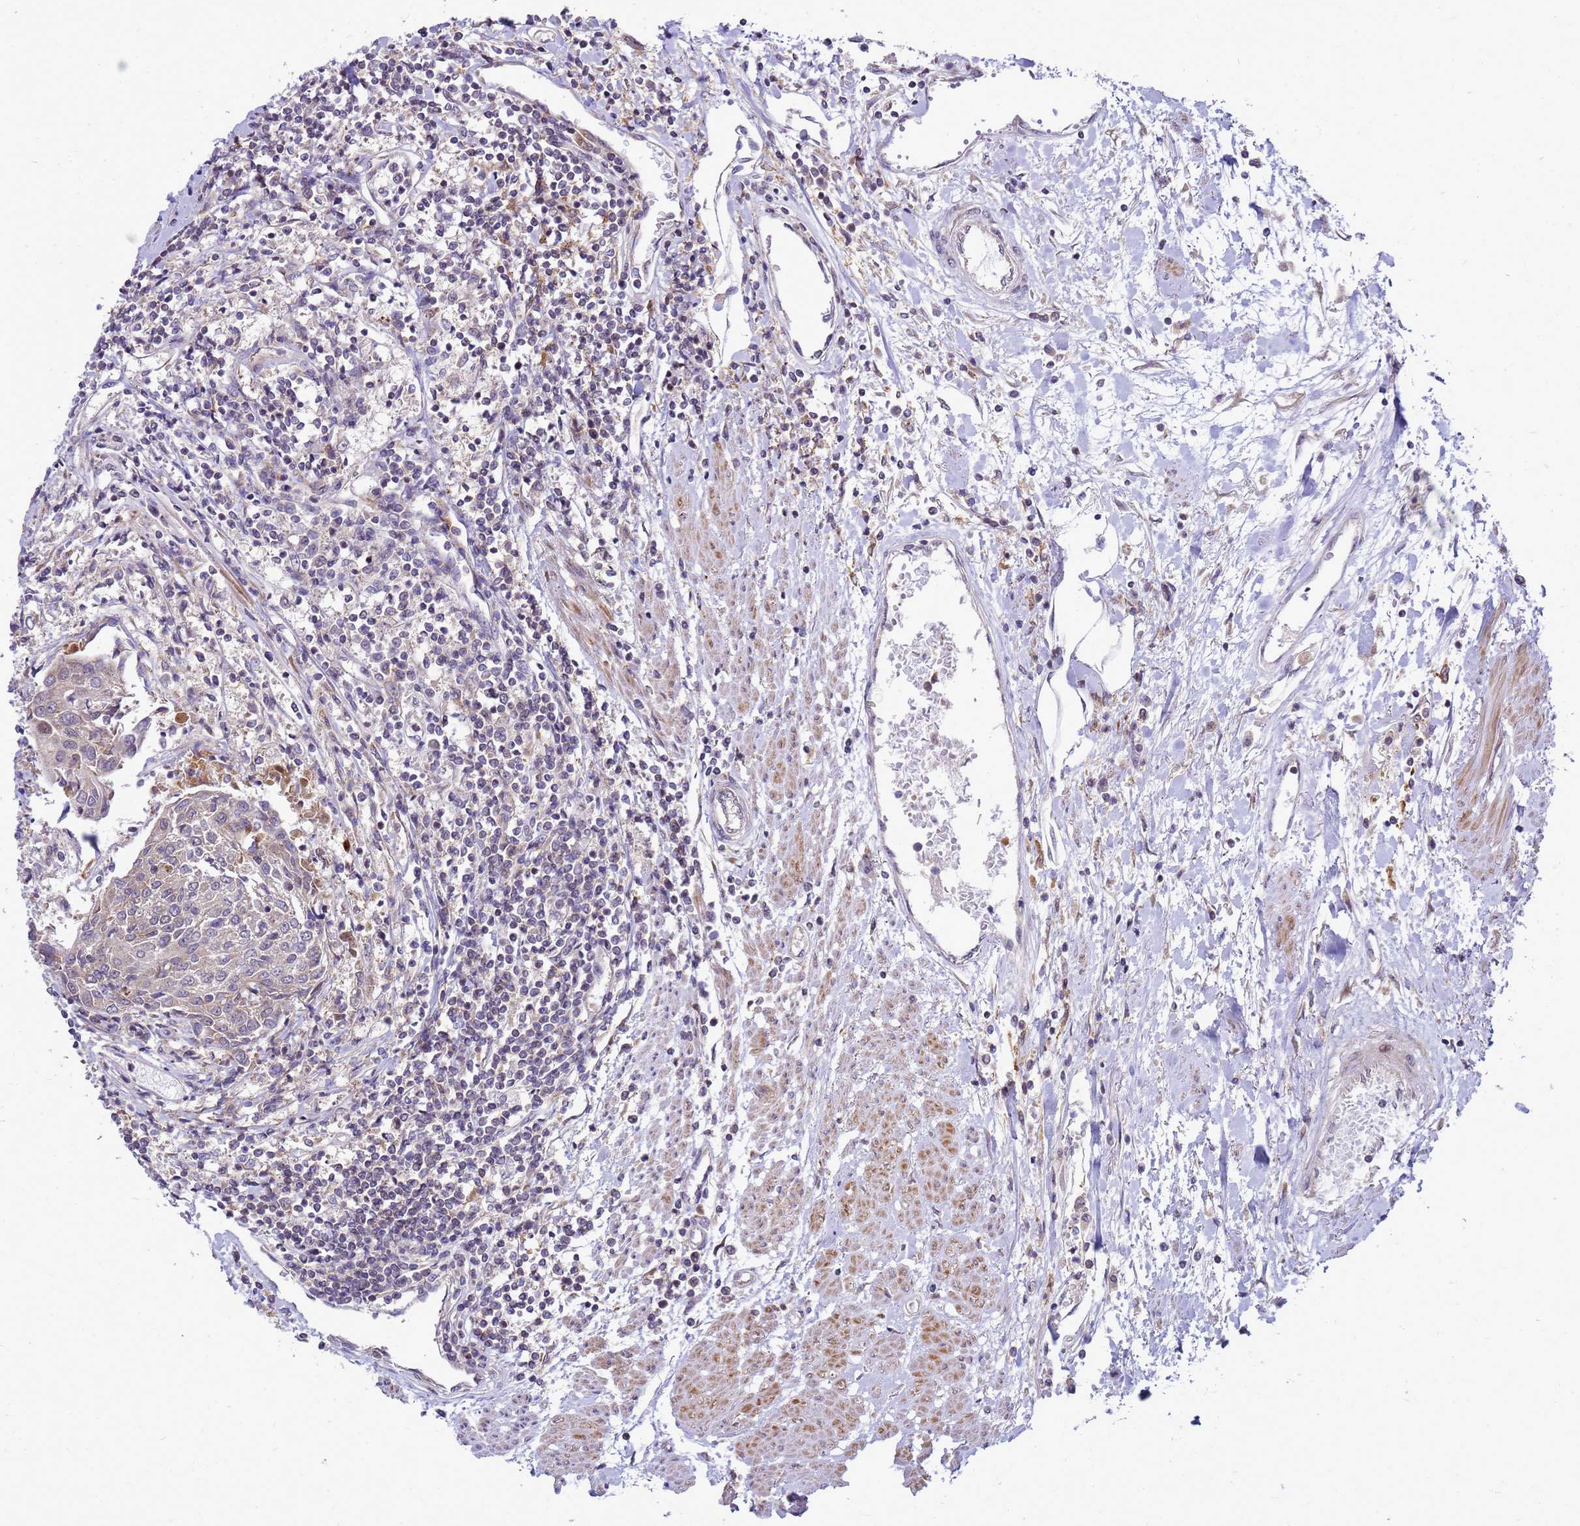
{"staining": {"intensity": "negative", "quantity": "none", "location": "none"}, "tissue": "urothelial cancer", "cell_type": "Tumor cells", "image_type": "cancer", "snomed": [{"axis": "morphology", "description": "Urothelial carcinoma, High grade"}, {"axis": "topography", "description": "Urinary bladder"}], "caption": "High power microscopy photomicrograph of an immunohistochemistry (IHC) photomicrograph of urothelial cancer, revealing no significant staining in tumor cells.", "gene": "C12orf43", "patient": {"sex": "female", "age": 85}}